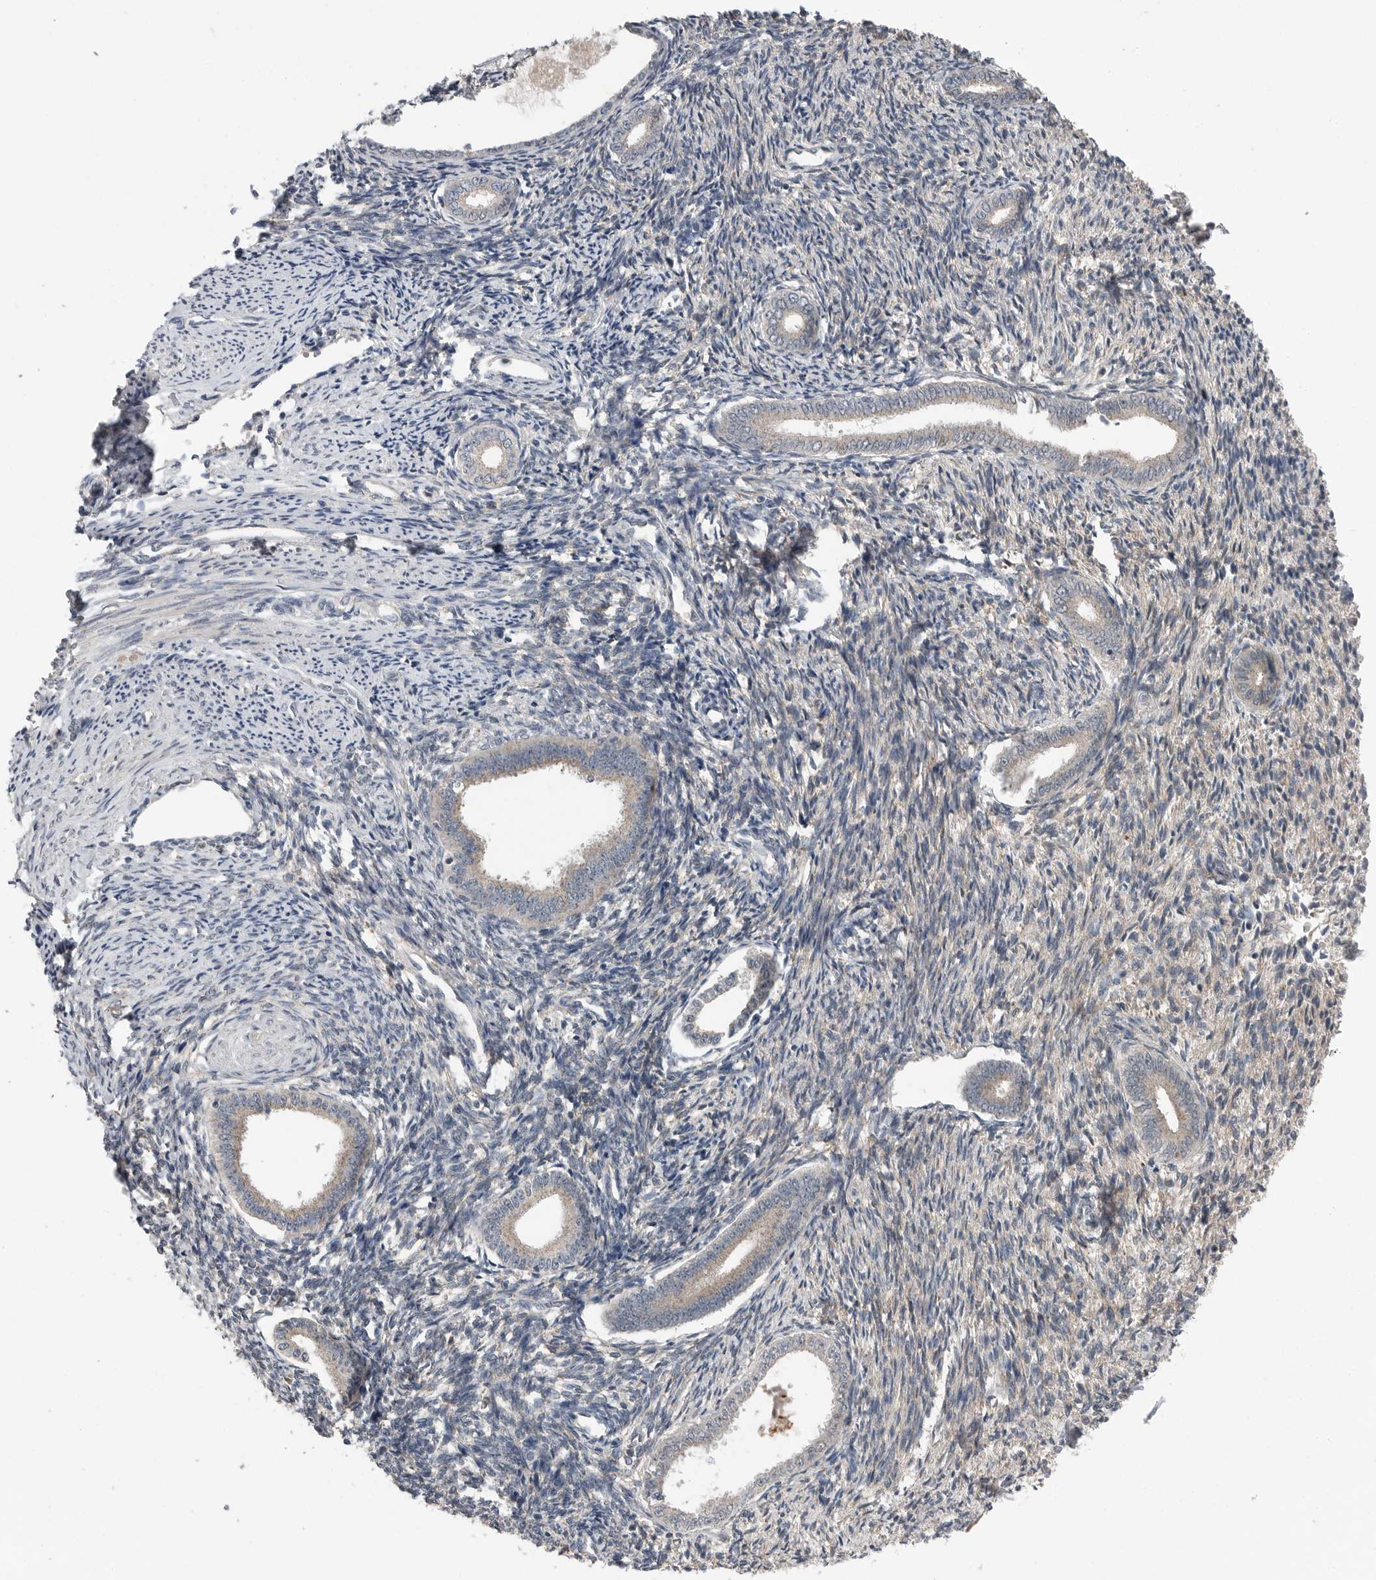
{"staining": {"intensity": "weak", "quantity": ">75%", "location": "cytoplasmic/membranous"}, "tissue": "endometrium", "cell_type": "Cells in endometrial stroma", "image_type": "normal", "snomed": [{"axis": "morphology", "description": "Normal tissue, NOS"}, {"axis": "topography", "description": "Endometrium"}], "caption": "Protein staining of normal endometrium displays weak cytoplasmic/membranous positivity in approximately >75% of cells in endometrial stroma.", "gene": "SCP2", "patient": {"sex": "female", "age": 56}}